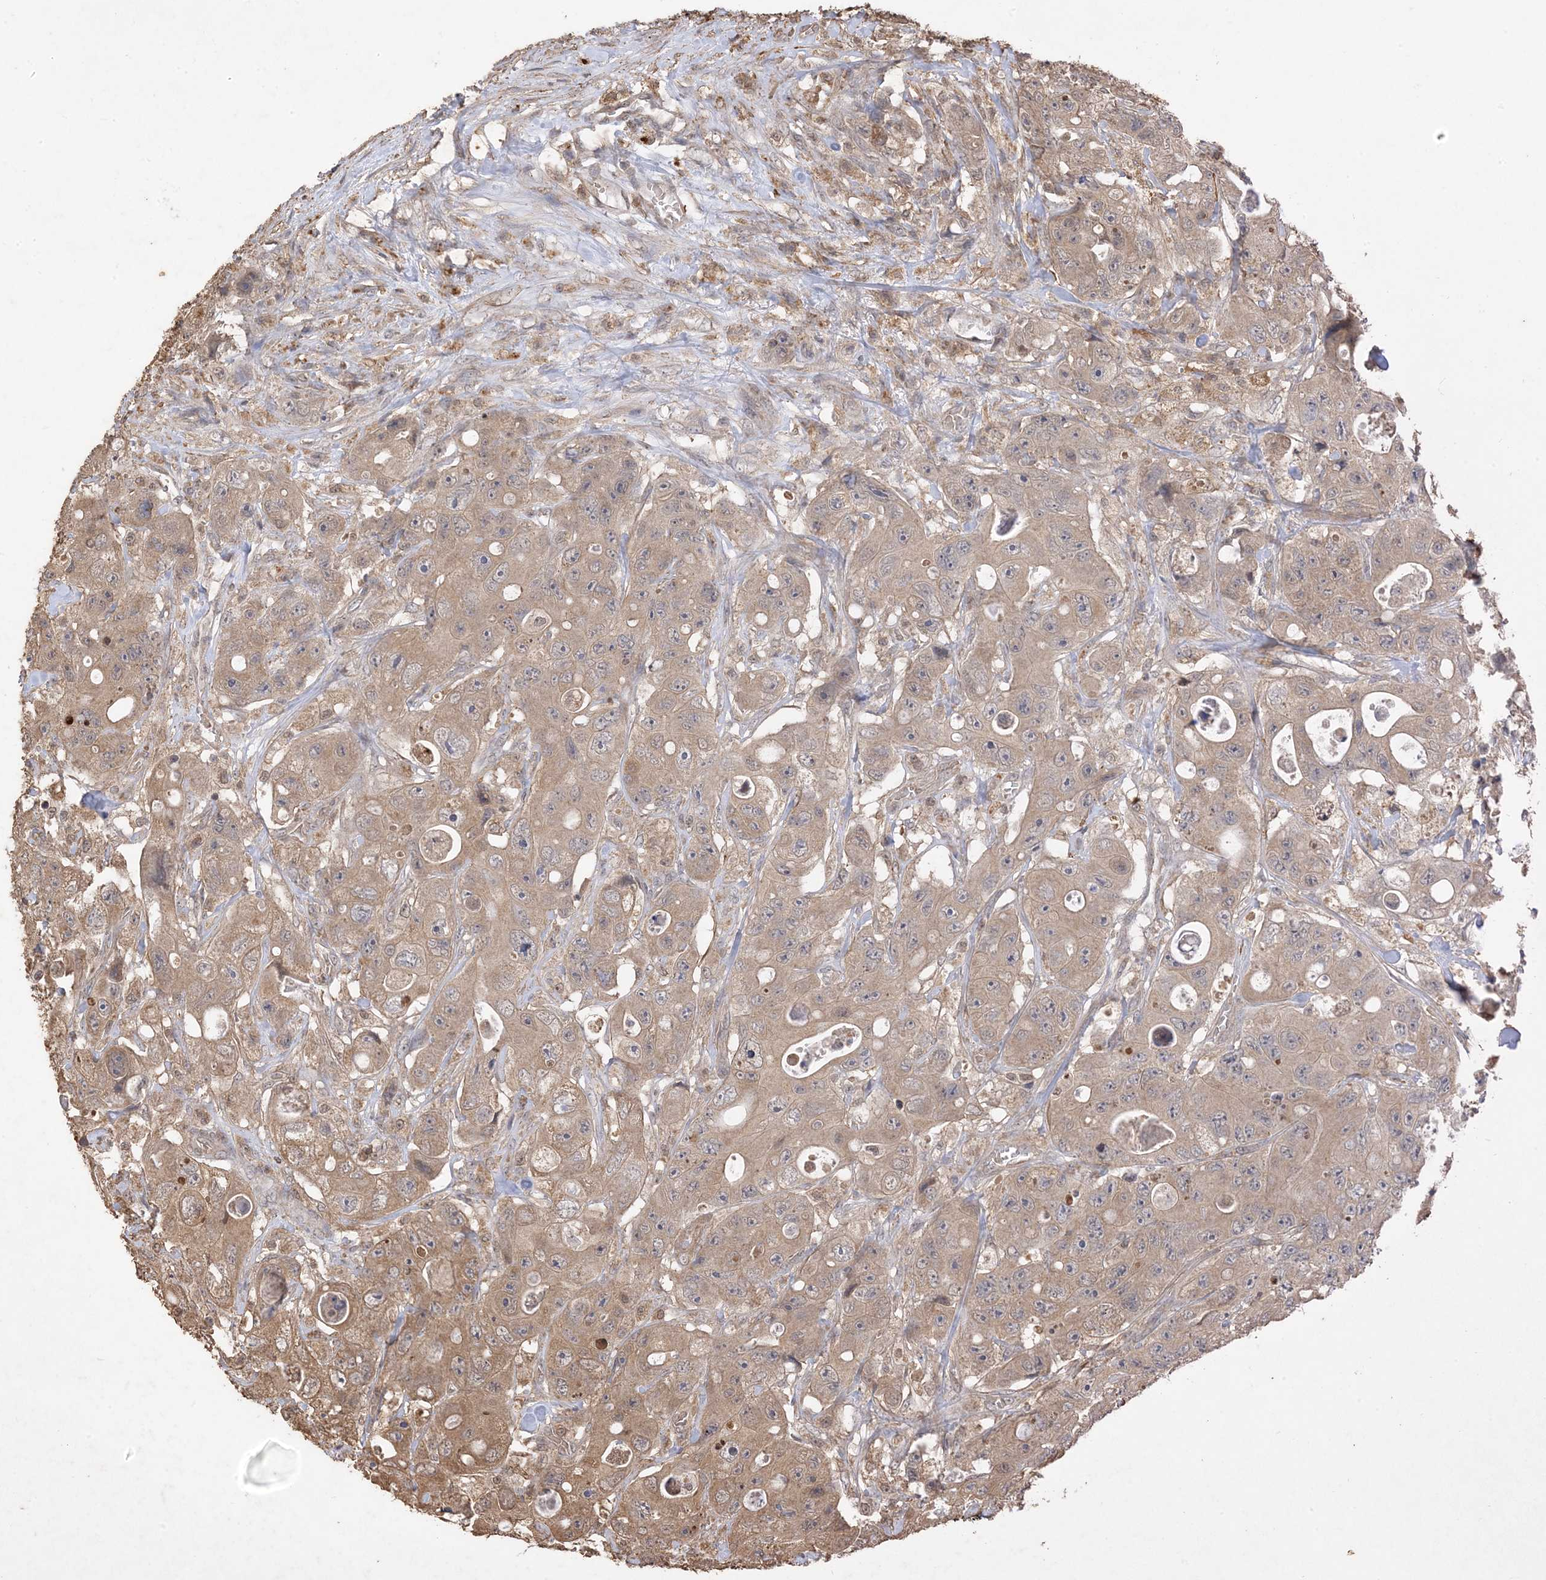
{"staining": {"intensity": "moderate", "quantity": ">75%", "location": "cytoplasmic/membranous"}, "tissue": "colorectal cancer", "cell_type": "Tumor cells", "image_type": "cancer", "snomed": [{"axis": "morphology", "description": "Adenocarcinoma, NOS"}, {"axis": "topography", "description": "Colon"}], "caption": "Protein expression by IHC shows moderate cytoplasmic/membranous staining in approximately >75% of tumor cells in colorectal adenocarcinoma. Using DAB (brown) and hematoxylin (blue) stains, captured at high magnification using brightfield microscopy.", "gene": "HPS4", "patient": {"sex": "female", "age": 46}}